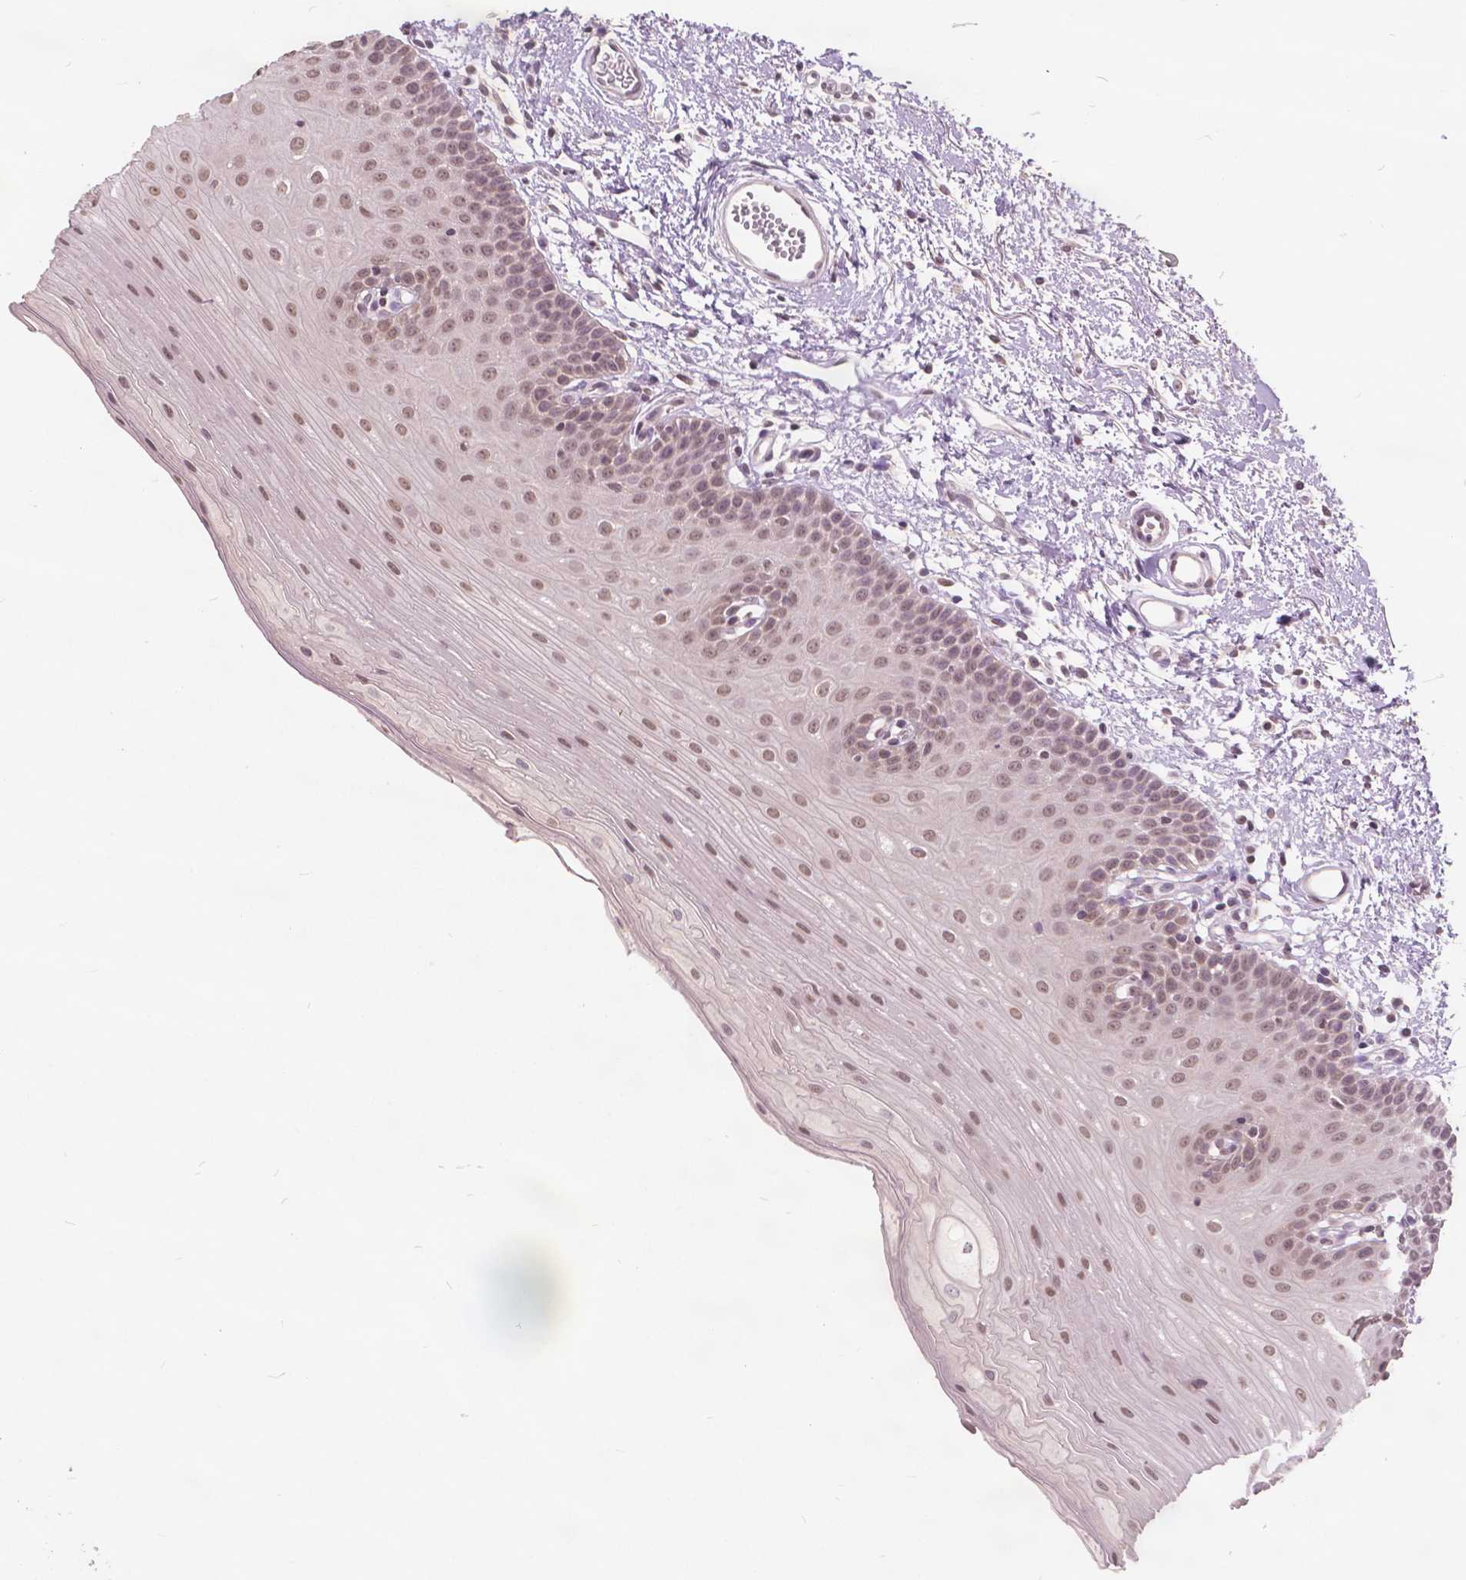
{"staining": {"intensity": "moderate", "quantity": ">75%", "location": "nuclear"}, "tissue": "oral mucosa", "cell_type": "Squamous epithelial cells", "image_type": "normal", "snomed": [{"axis": "morphology", "description": "Normal tissue, NOS"}, {"axis": "morphology", "description": "Adenocarcinoma, NOS"}, {"axis": "topography", "description": "Oral tissue"}, {"axis": "topography", "description": "Head-Neck"}], "caption": "Protein expression analysis of benign oral mucosa exhibits moderate nuclear positivity in about >75% of squamous epithelial cells. (DAB IHC with brightfield microscopy, high magnification).", "gene": "HOXA10", "patient": {"sex": "female", "age": 57}}